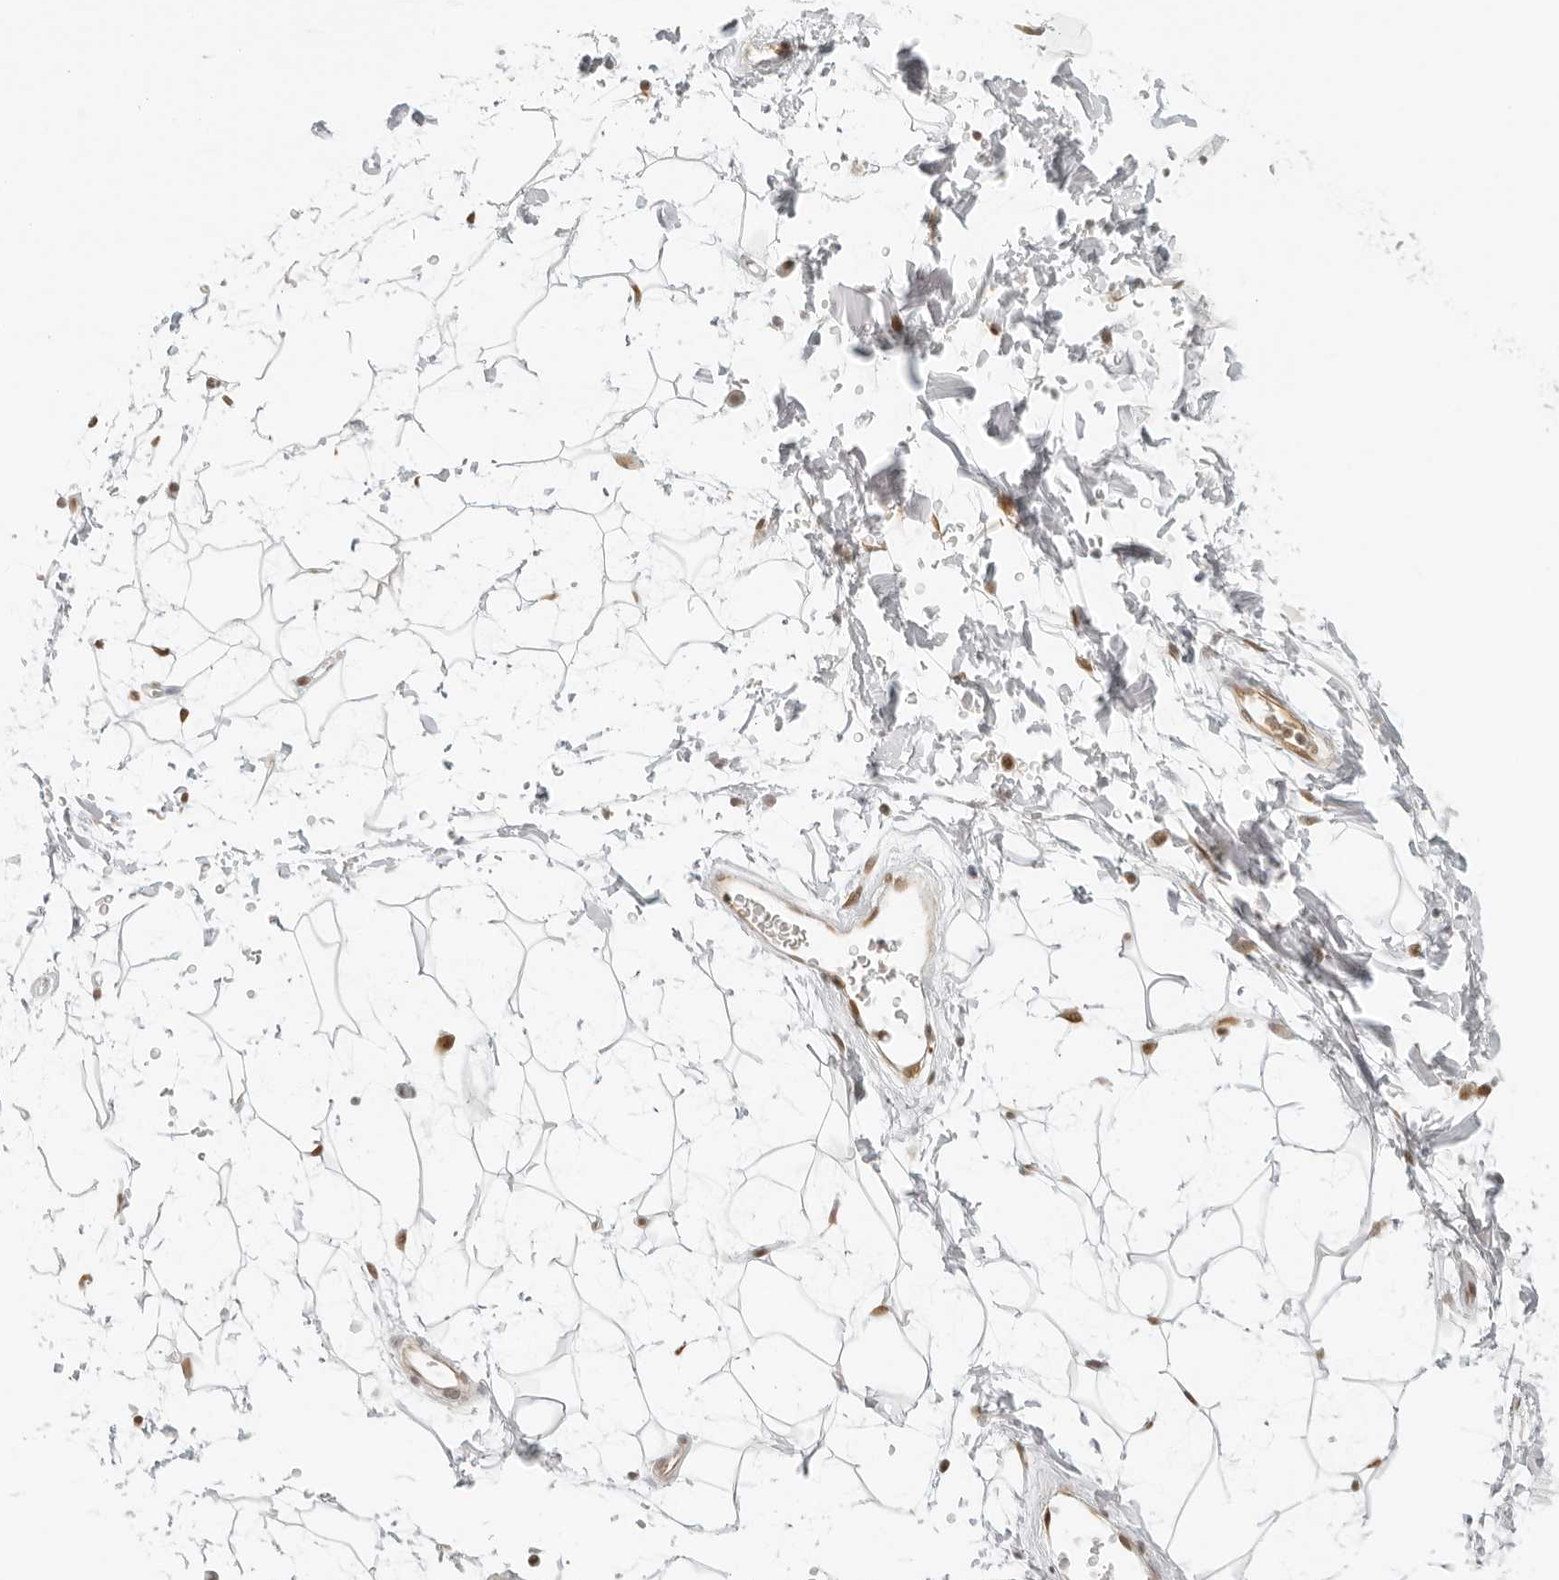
{"staining": {"intensity": "moderate", "quantity": ">75%", "location": "nuclear"}, "tissue": "adipose tissue", "cell_type": "Adipocytes", "image_type": "normal", "snomed": [{"axis": "morphology", "description": "Normal tissue, NOS"}, {"axis": "topography", "description": "Soft tissue"}], "caption": "A medium amount of moderate nuclear positivity is seen in approximately >75% of adipocytes in benign adipose tissue.", "gene": "RCC1", "patient": {"sex": "male", "age": 72}}